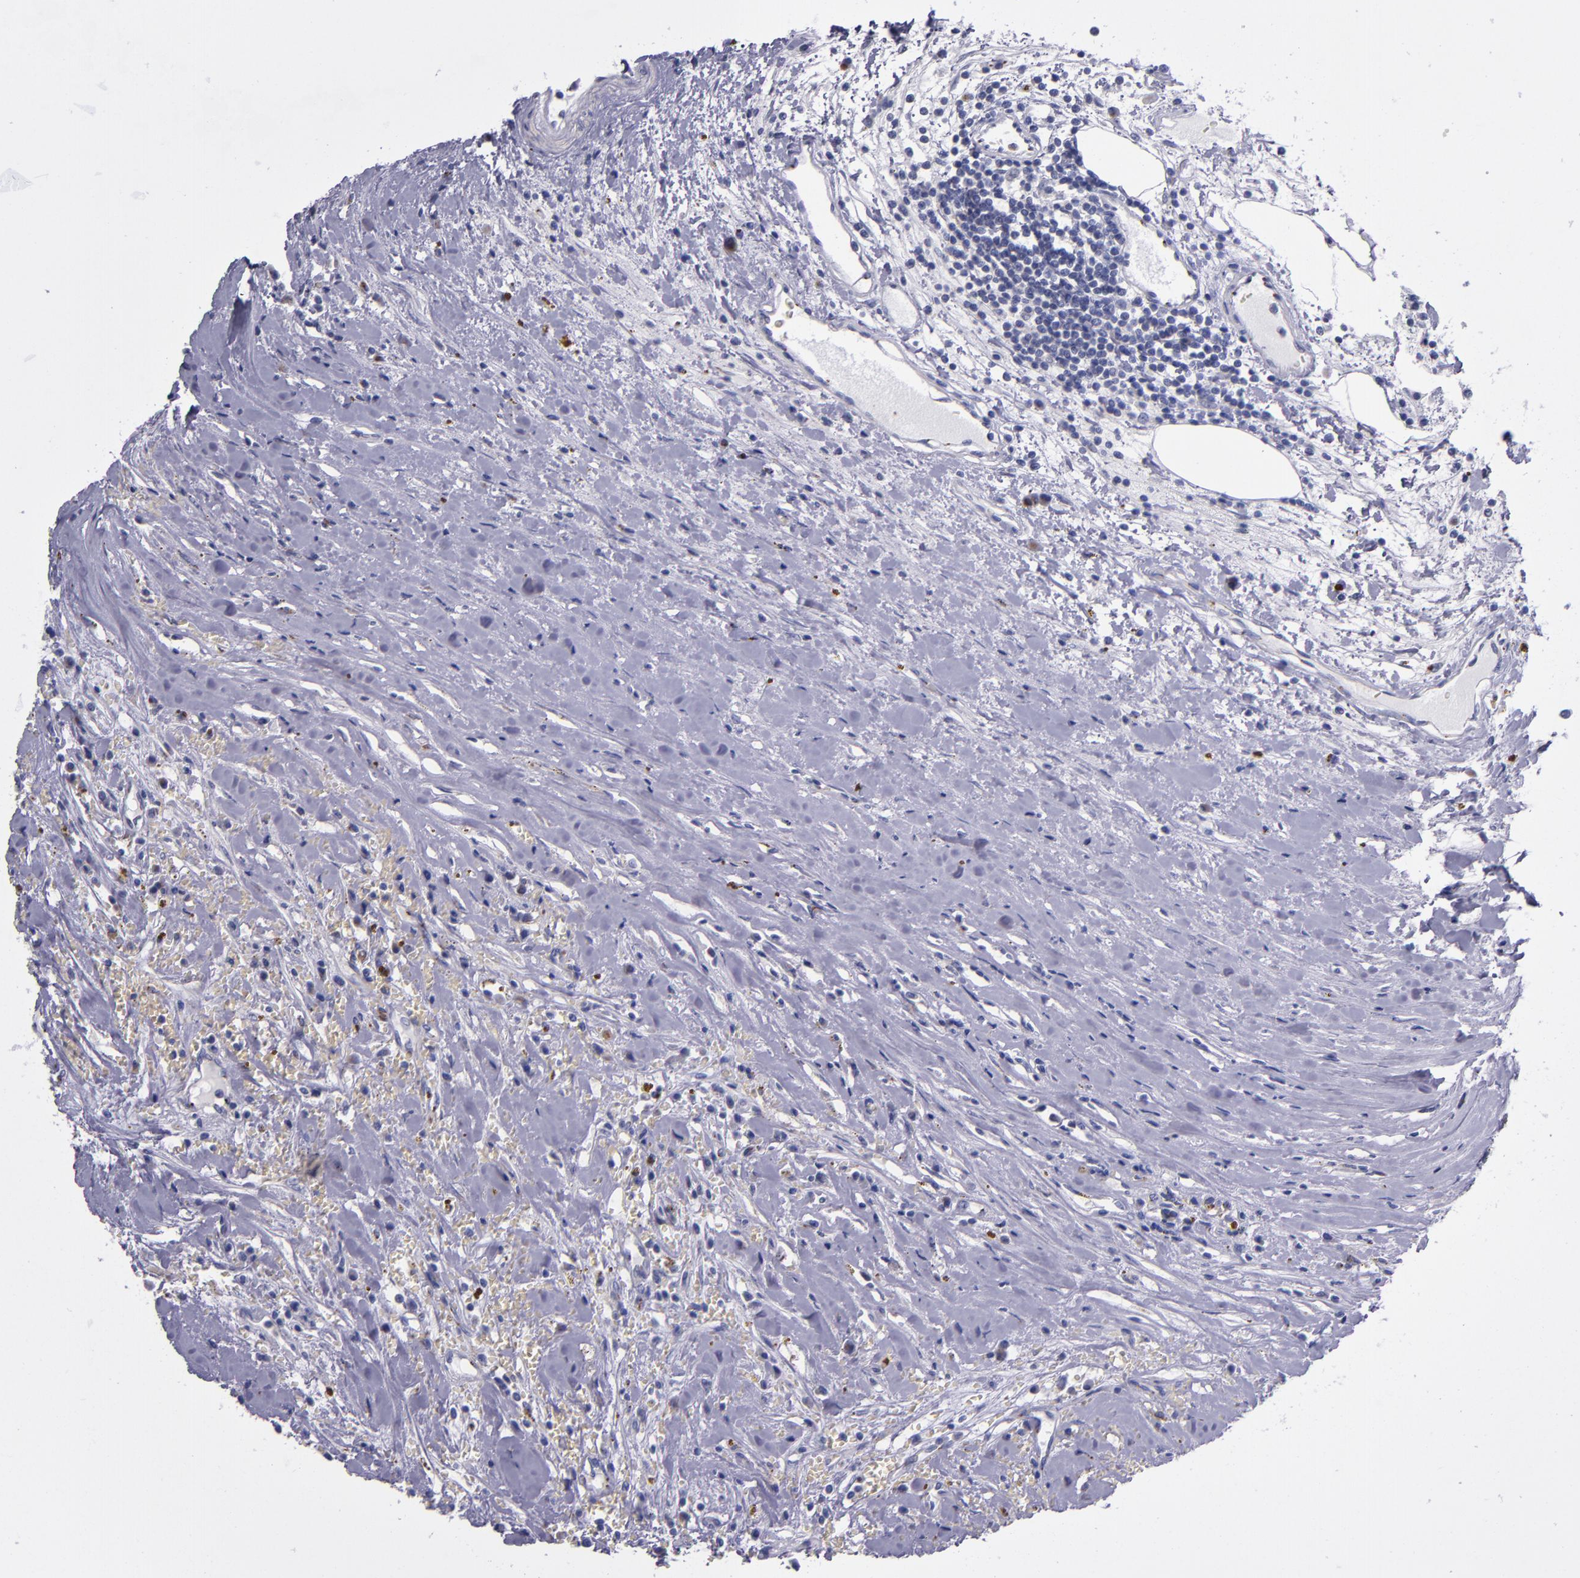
{"staining": {"intensity": "weak", "quantity": "<25%", "location": "cytoplasmic/membranous"}, "tissue": "renal cancer", "cell_type": "Tumor cells", "image_type": "cancer", "snomed": [{"axis": "morphology", "description": "Adenocarcinoma, NOS"}, {"axis": "topography", "description": "Kidney"}], "caption": "Immunohistochemistry (IHC) photomicrograph of neoplastic tissue: adenocarcinoma (renal) stained with DAB shows no significant protein positivity in tumor cells.", "gene": "RAB41", "patient": {"sex": "male", "age": 82}}